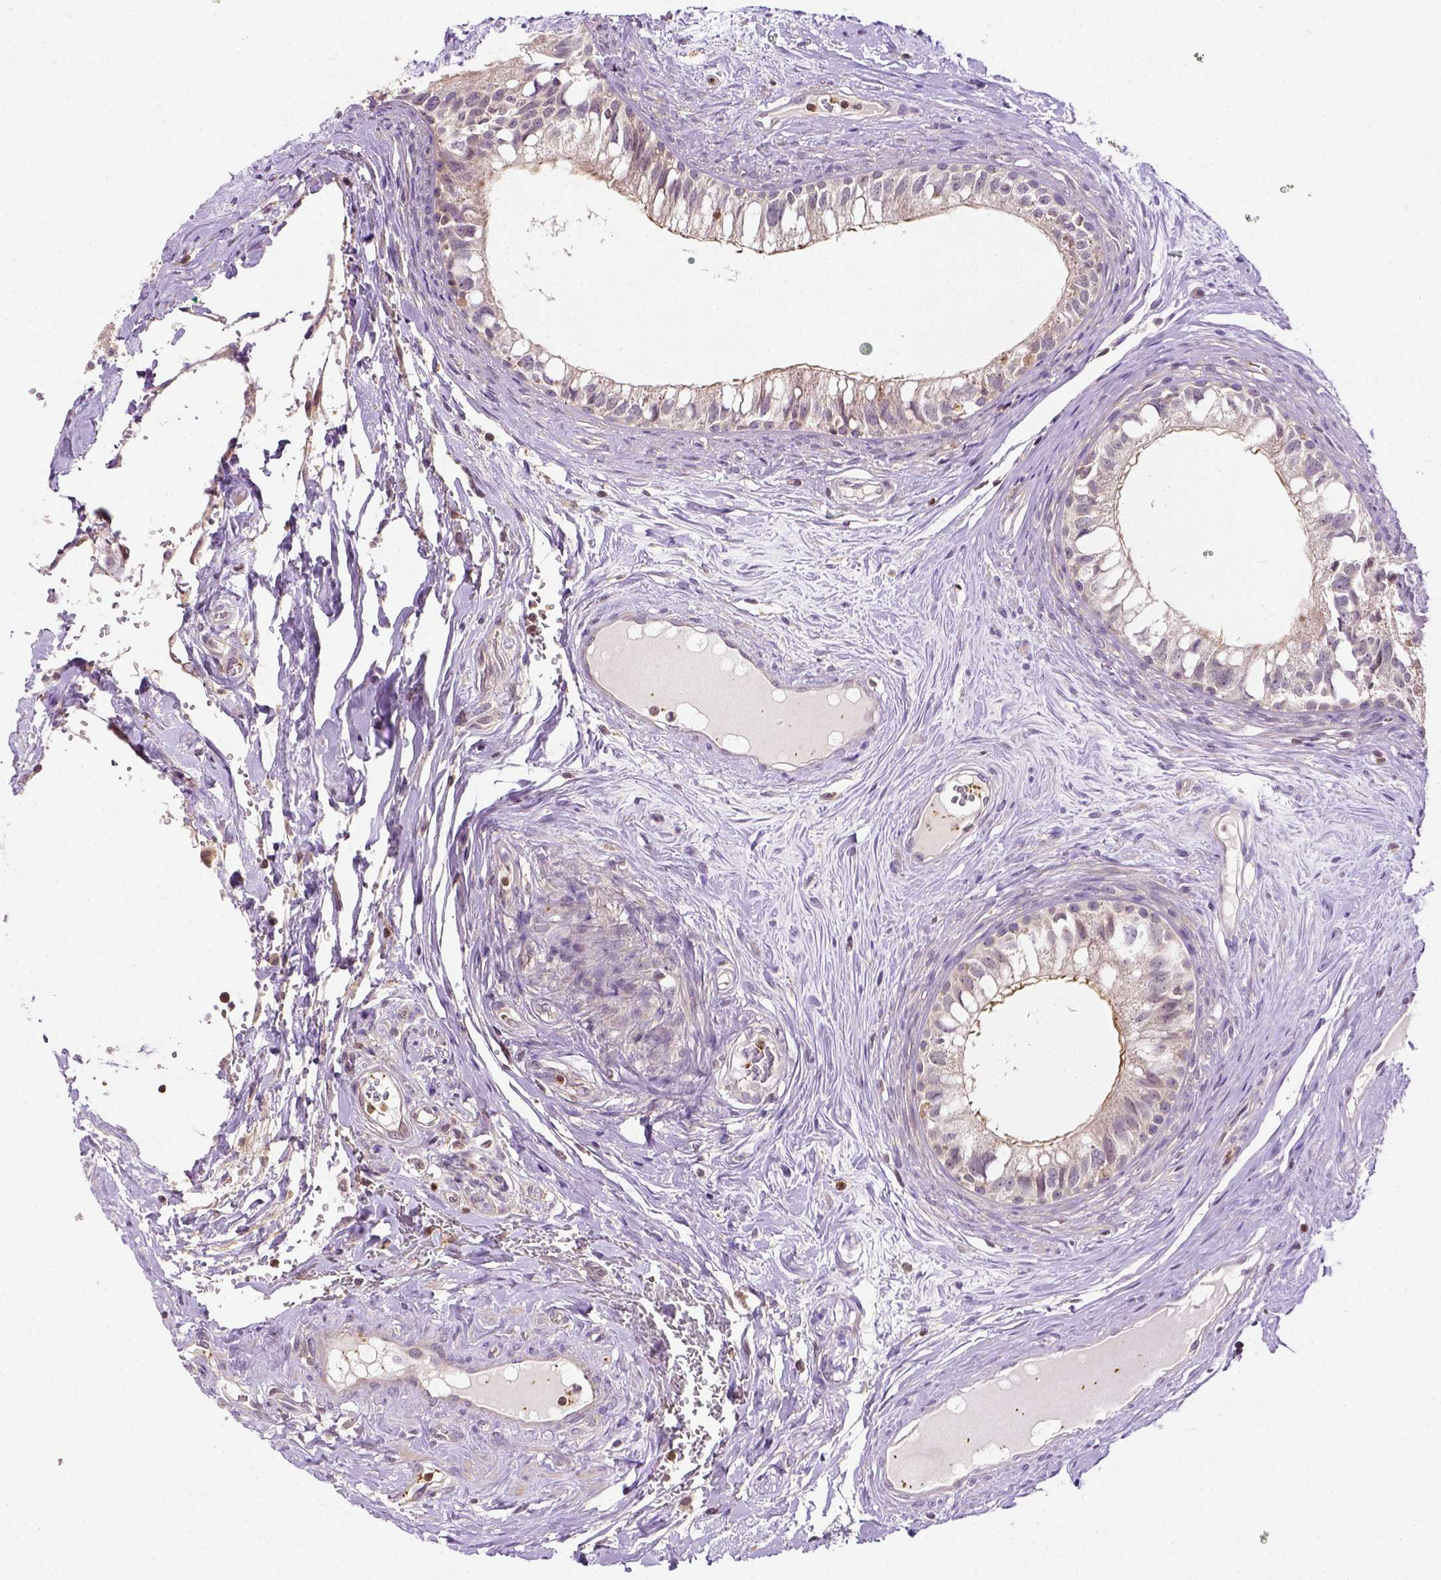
{"staining": {"intensity": "moderate", "quantity": "25%-75%", "location": "cytoplasmic/membranous"}, "tissue": "epididymis", "cell_type": "Glandular cells", "image_type": "normal", "snomed": [{"axis": "morphology", "description": "Normal tissue, NOS"}, {"axis": "topography", "description": "Epididymis"}], "caption": "IHC (DAB (3,3'-diaminobenzidine)) staining of benign human epididymis shows moderate cytoplasmic/membranous protein staining in approximately 25%-75% of glandular cells.", "gene": "MATK", "patient": {"sex": "male", "age": 59}}